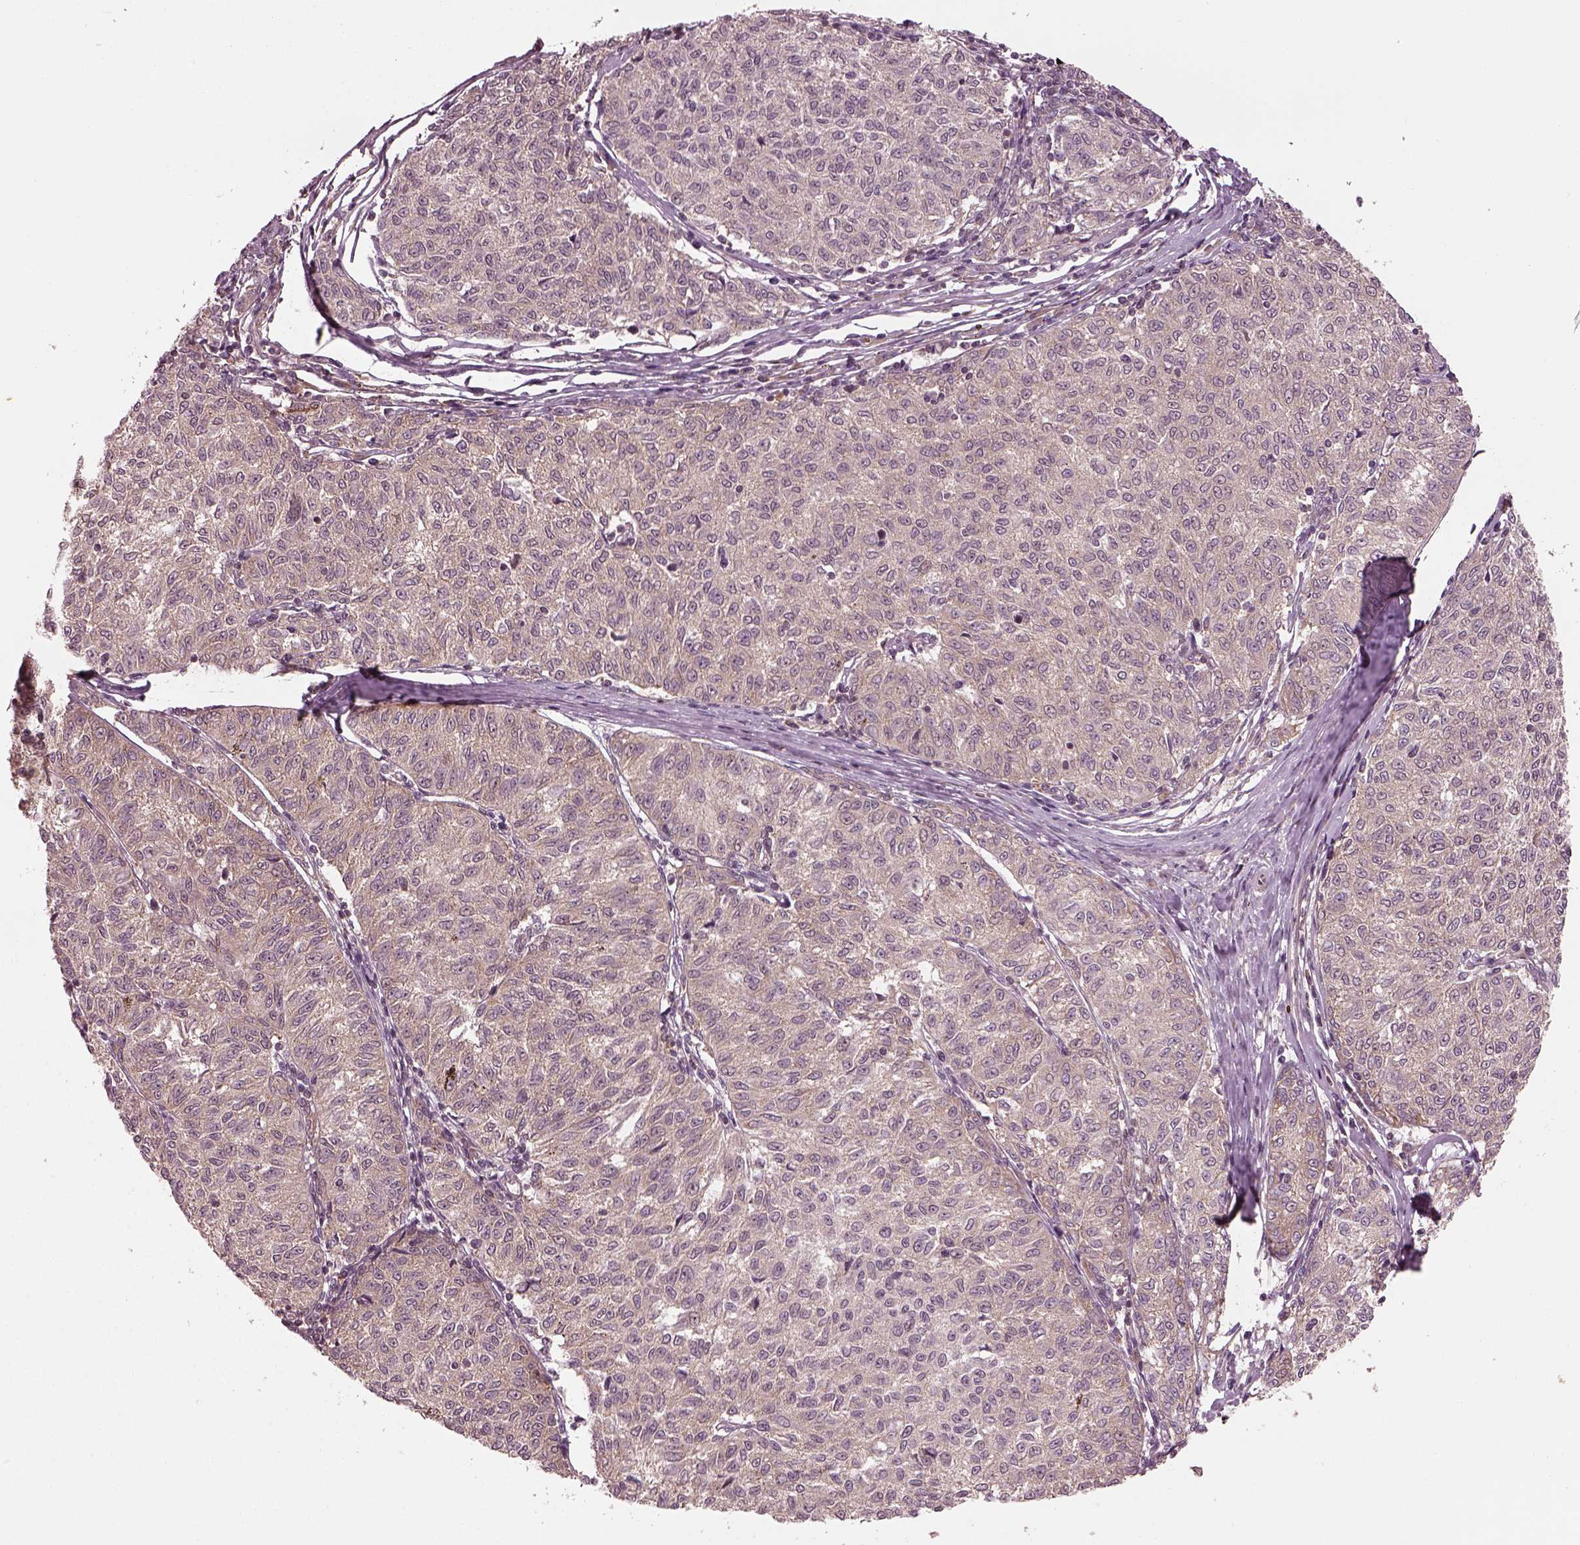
{"staining": {"intensity": "weak", "quantity": "<25%", "location": "cytoplasmic/membranous"}, "tissue": "melanoma", "cell_type": "Tumor cells", "image_type": "cancer", "snomed": [{"axis": "morphology", "description": "Malignant melanoma, NOS"}, {"axis": "topography", "description": "Skin"}], "caption": "Melanoma stained for a protein using immunohistochemistry (IHC) reveals no staining tumor cells.", "gene": "LSM14A", "patient": {"sex": "female", "age": 72}}